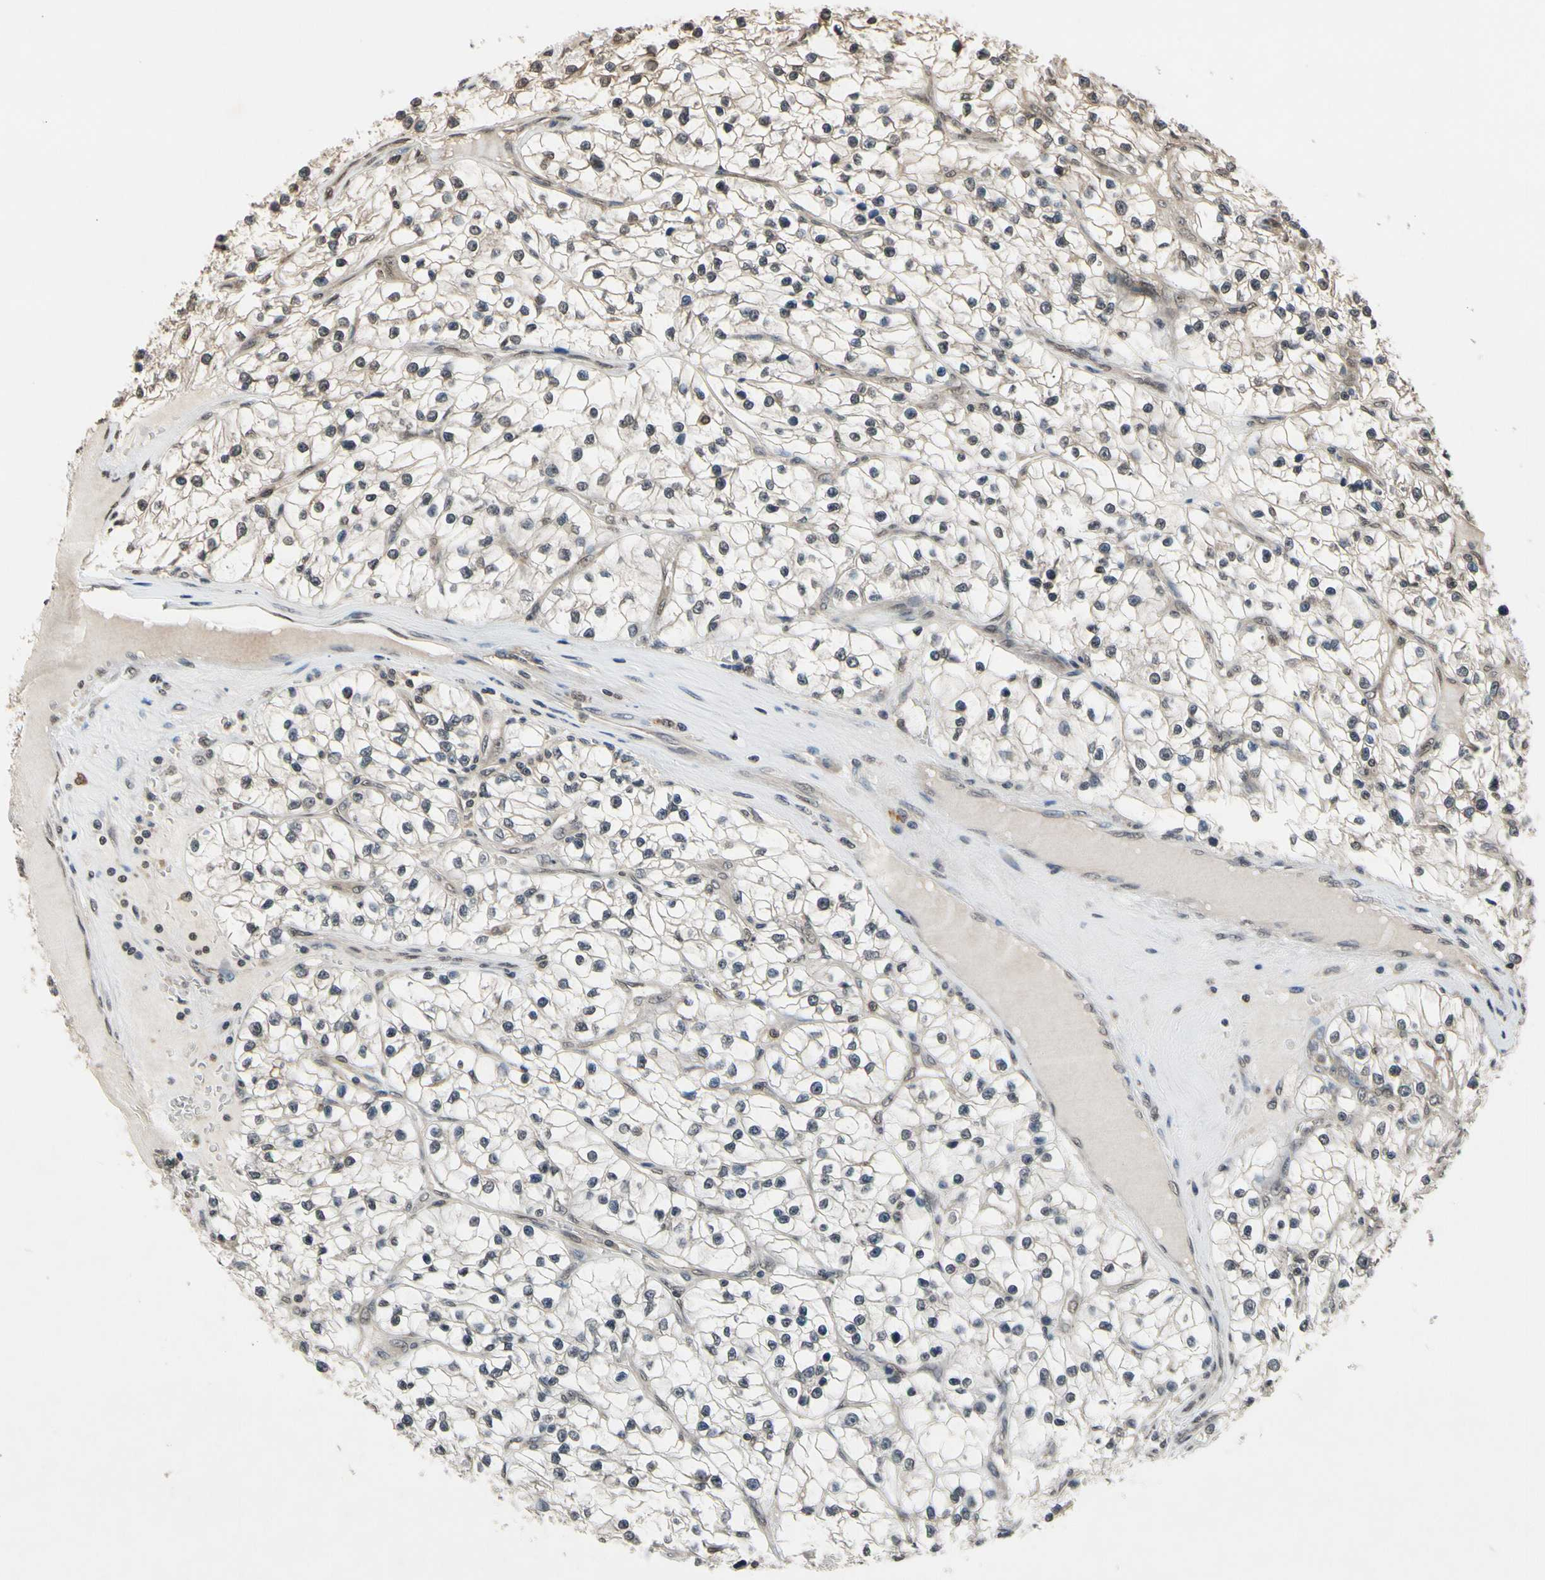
{"staining": {"intensity": "weak", "quantity": ">75%", "location": "cytoplasmic/membranous"}, "tissue": "renal cancer", "cell_type": "Tumor cells", "image_type": "cancer", "snomed": [{"axis": "morphology", "description": "Adenocarcinoma, NOS"}, {"axis": "topography", "description": "Kidney"}], "caption": "IHC staining of renal cancer, which displays low levels of weak cytoplasmic/membranous expression in about >75% of tumor cells indicating weak cytoplasmic/membranous protein staining. The staining was performed using DAB (brown) for protein detection and nuclei were counterstained in hematoxylin (blue).", "gene": "GCLC", "patient": {"sex": "female", "age": 57}}